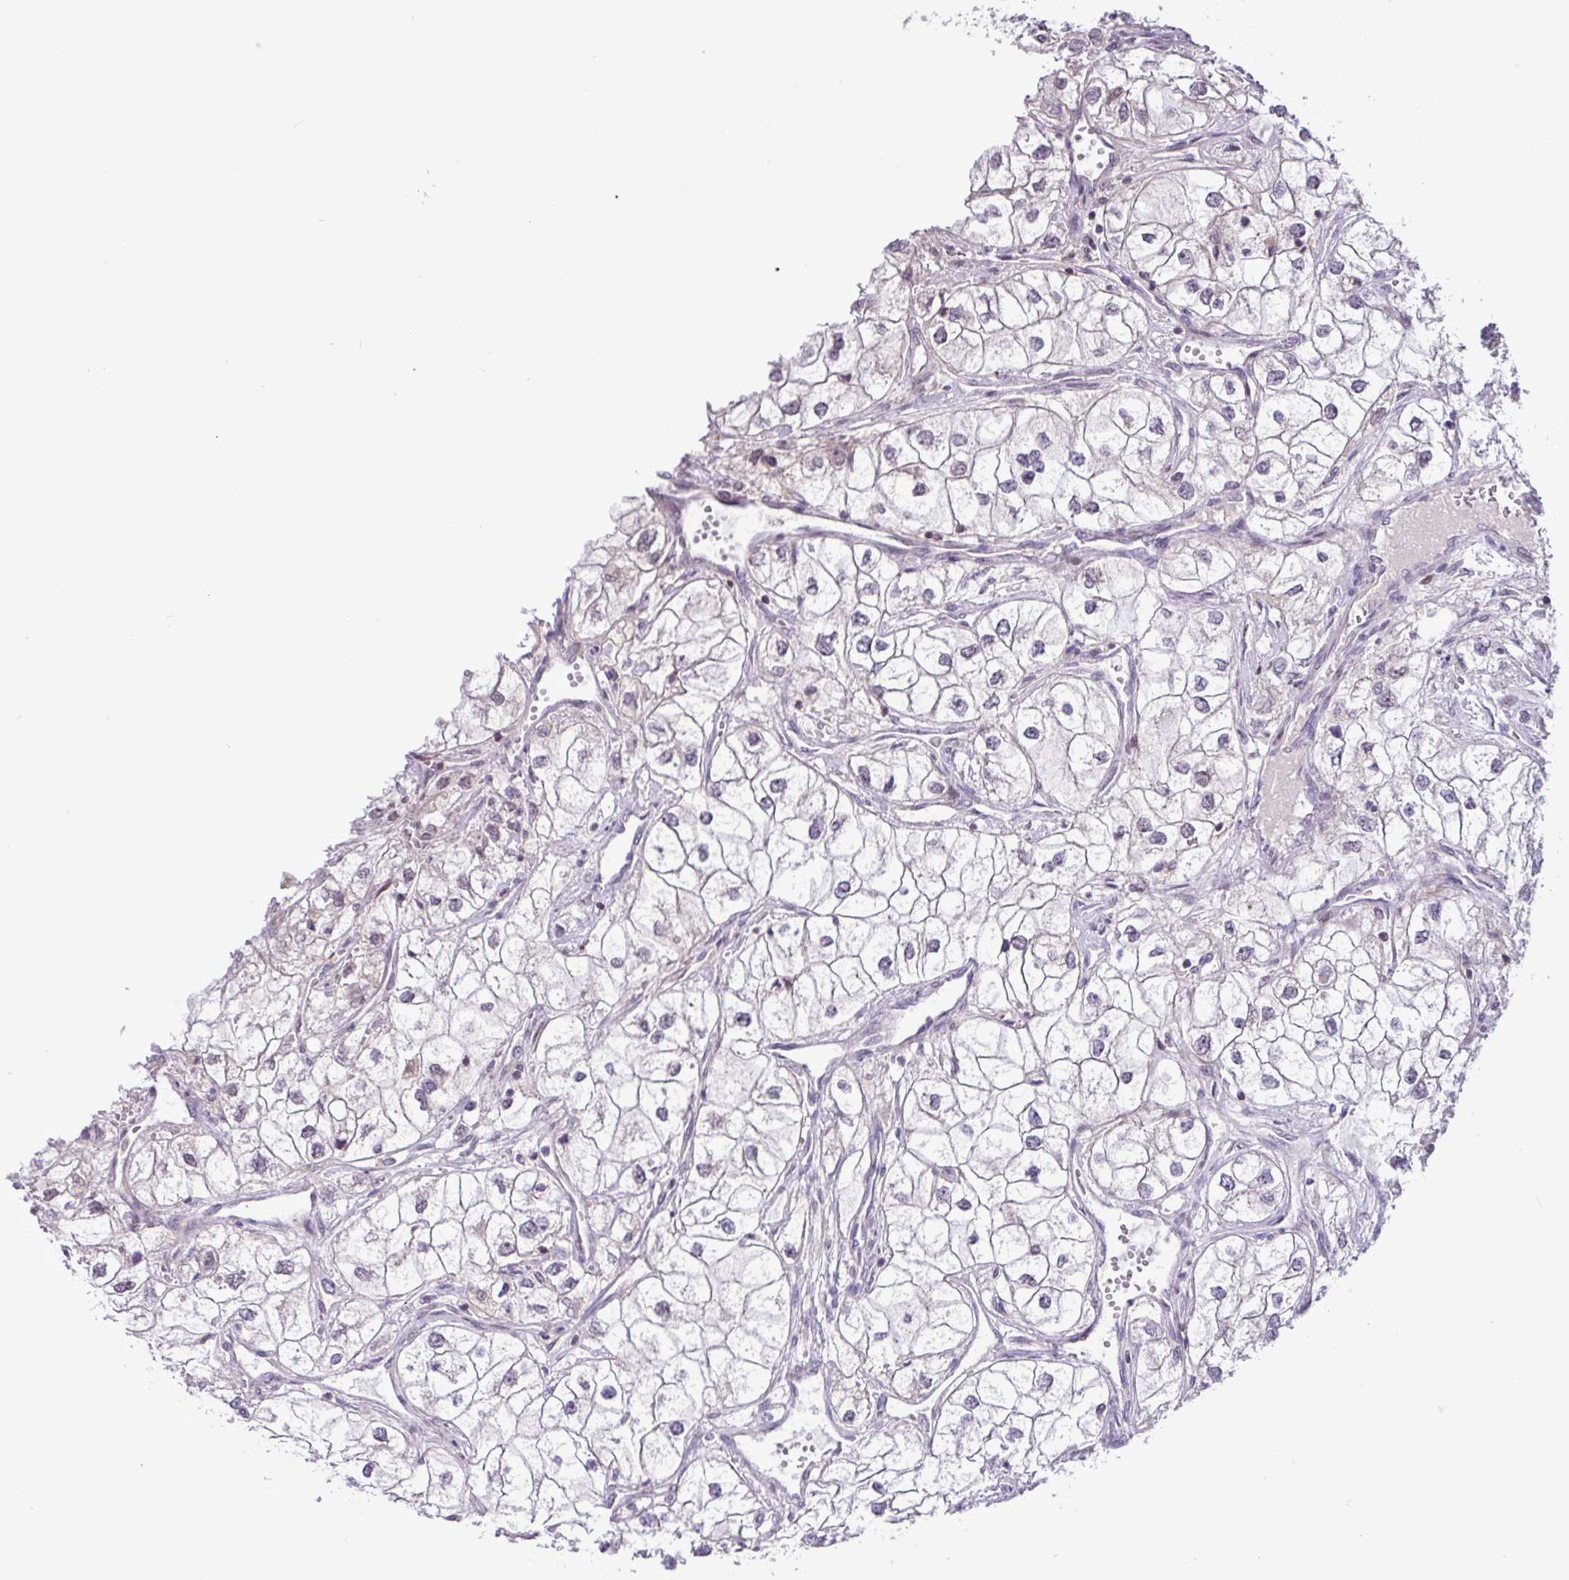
{"staining": {"intensity": "weak", "quantity": "<25%", "location": "nuclear"}, "tissue": "renal cancer", "cell_type": "Tumor cells", "image_type": "cancer", "snomed": [{"axis": "morphology", "description": "Adenocarcinoma, NOS"}, {"axis": "topography", "description": "Kidney"}], "caption": "Tumor cells are negative for brown protein staining in adenocarcinoma (renal).", "gene": "RTL3", "patient": {"sex": "male", "age": 59}}